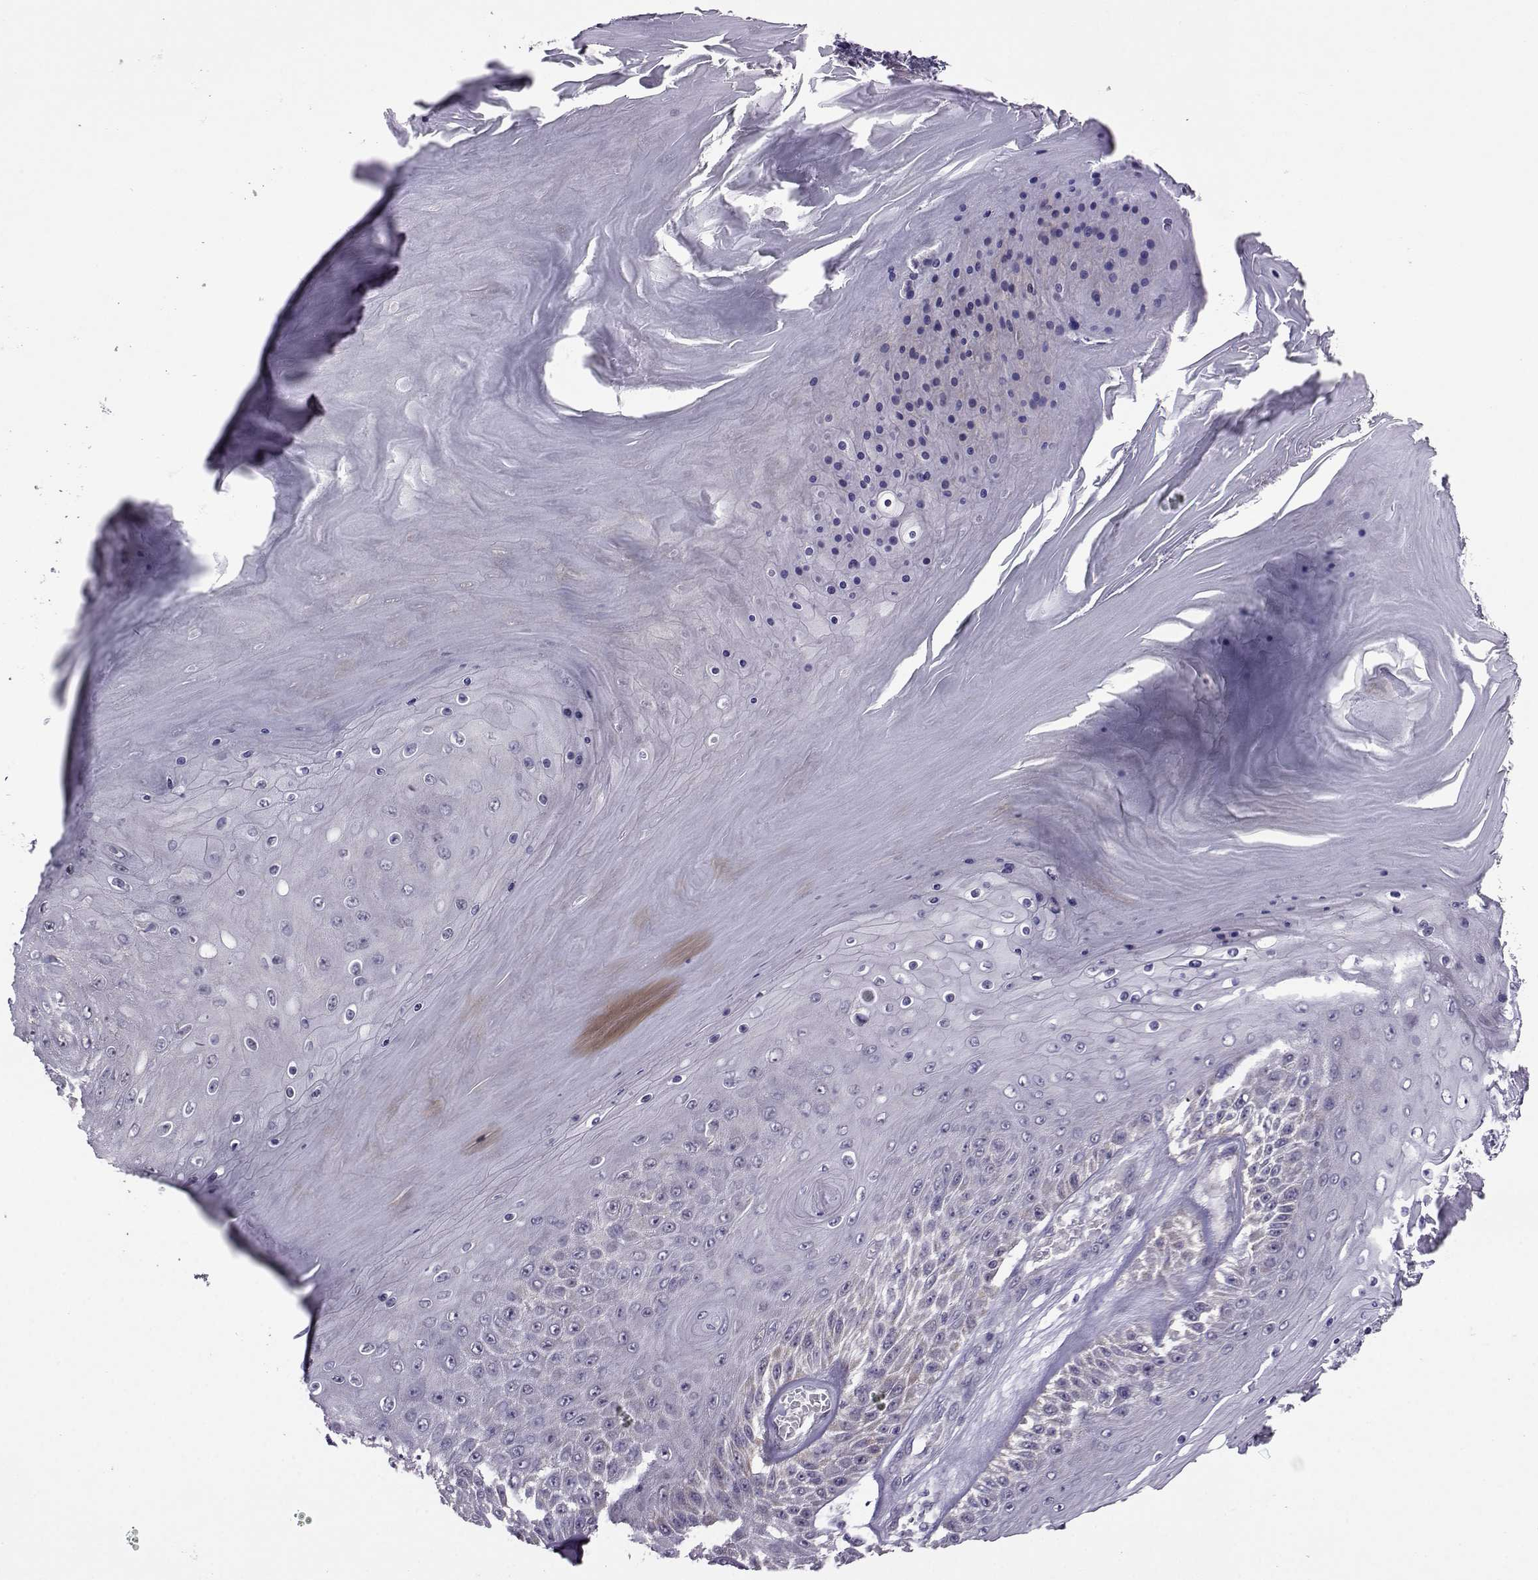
{"staining": {"intensity": "negative", "quantity": "none", "location": "none"}, "tissue": "skin cancer", "cell_type": "Tumor cells", "image_type": "cancer", "snomed": [{"axis": "morphology", "description": "Squamous cell carcinoma, NOS"}, {"axis": "topography", "description": "Skin"}], "caption": "A high-resolution histopathology image shows immunohistochemistry (IHC) staining of squamous cell carcinoma (skin), which displays no significant positivity in tumor cells.", "gene": "DDX20", "patient": {"sex": "male", "age": 62}}